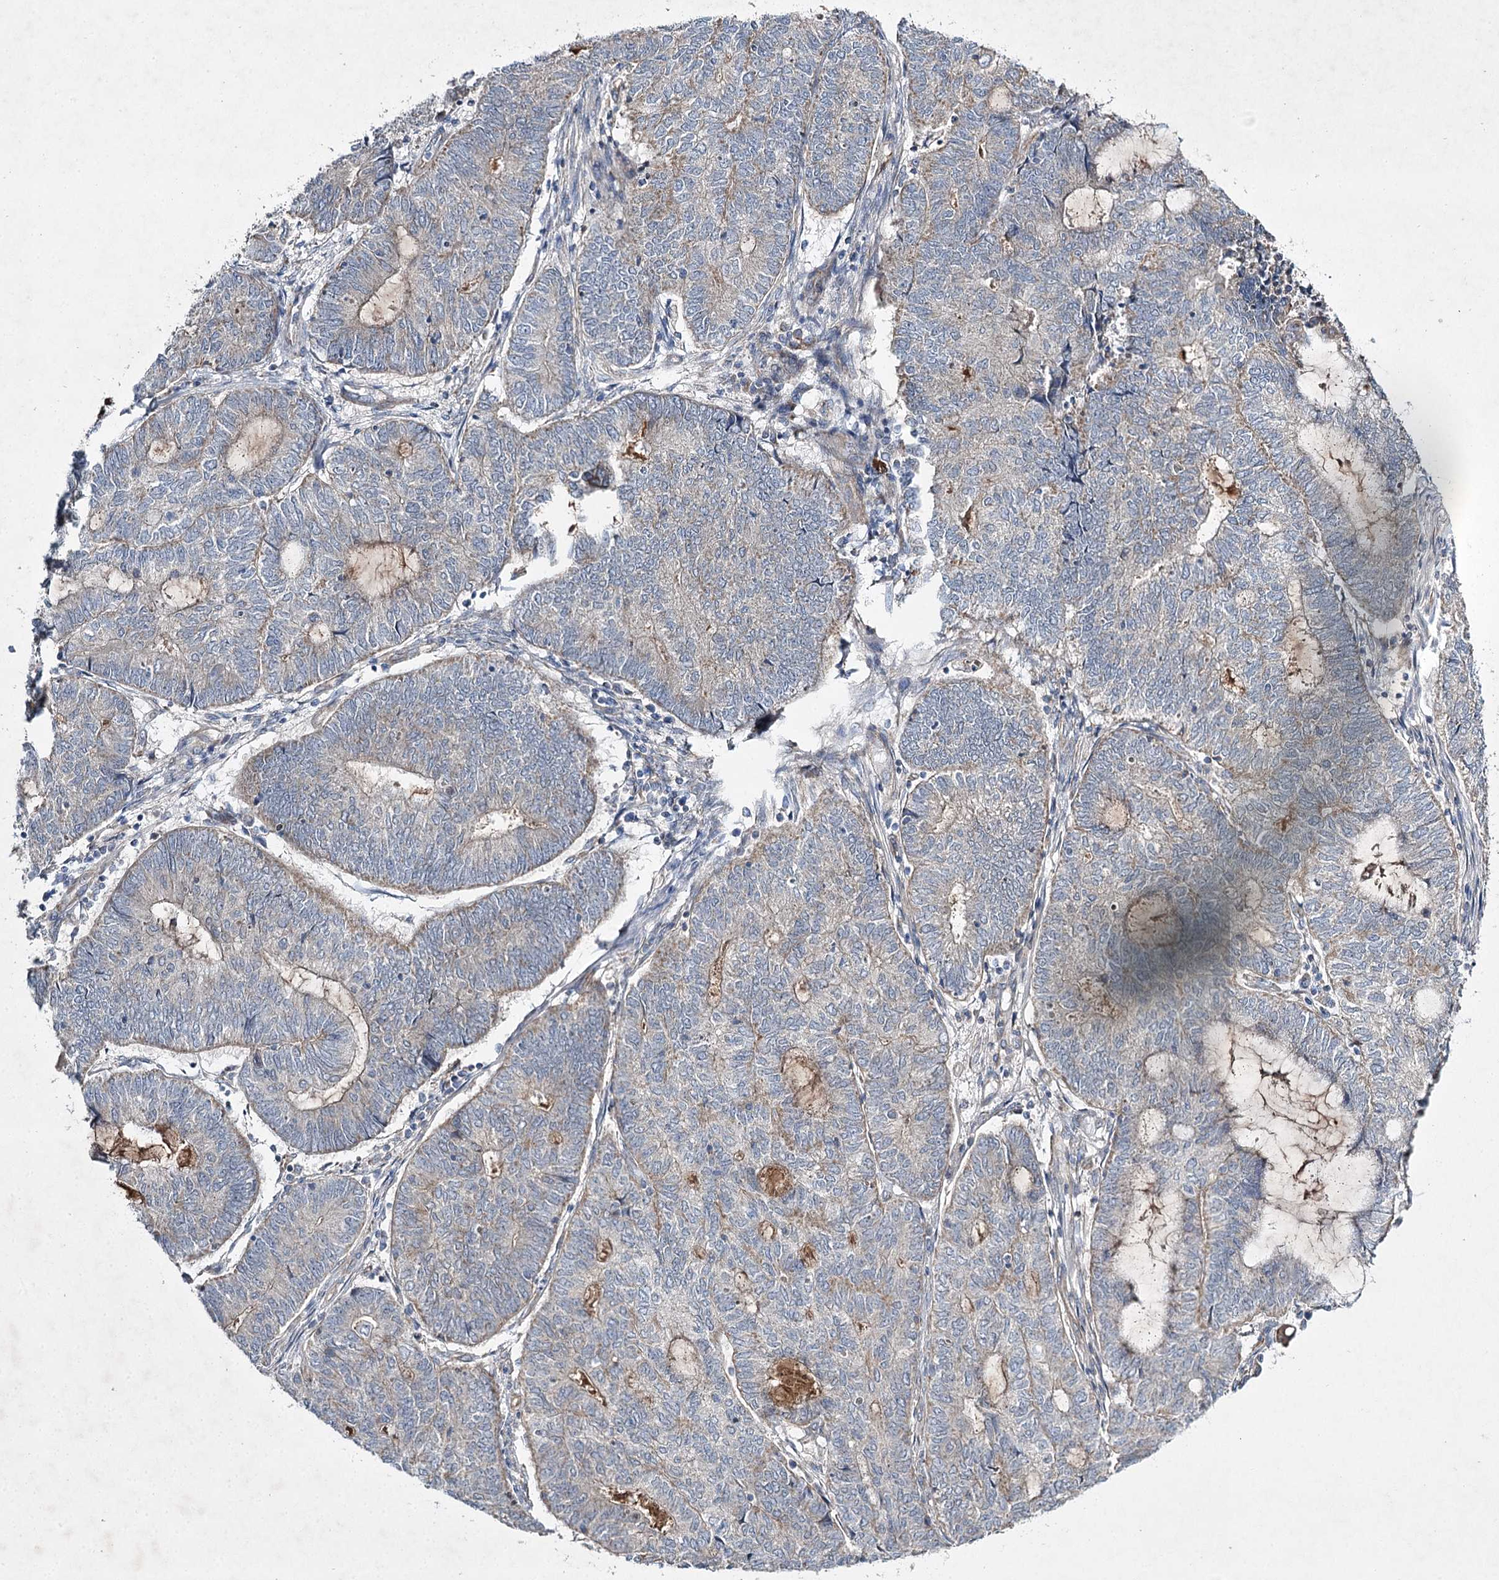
{"staining": {"intensity": "weak", "quantity": "<25%", "location": "cytoplasmic/membranous"}, "tissue": "endometrial cancer", "cell_type": "Tumor cells", "image_type": "cancer", "snomed": [{"axis": "morphology", "description": "Adenocarcinoma, NOS"}, {"axis": "topography", "description": "Uterus"}, {"axis": "topography", "description": "Endometrium"}], "caption": "Immunohistochemistry (IHC) micrograph of neoplastic tissue: human adenocarcinoma (endometrial) stained with DAB (3,3'-diaminobenzidine) displays no significant protein staining in tumor cells.", "gene": "KIAA0825", "patient": {"sex": "female", "age": 70}}